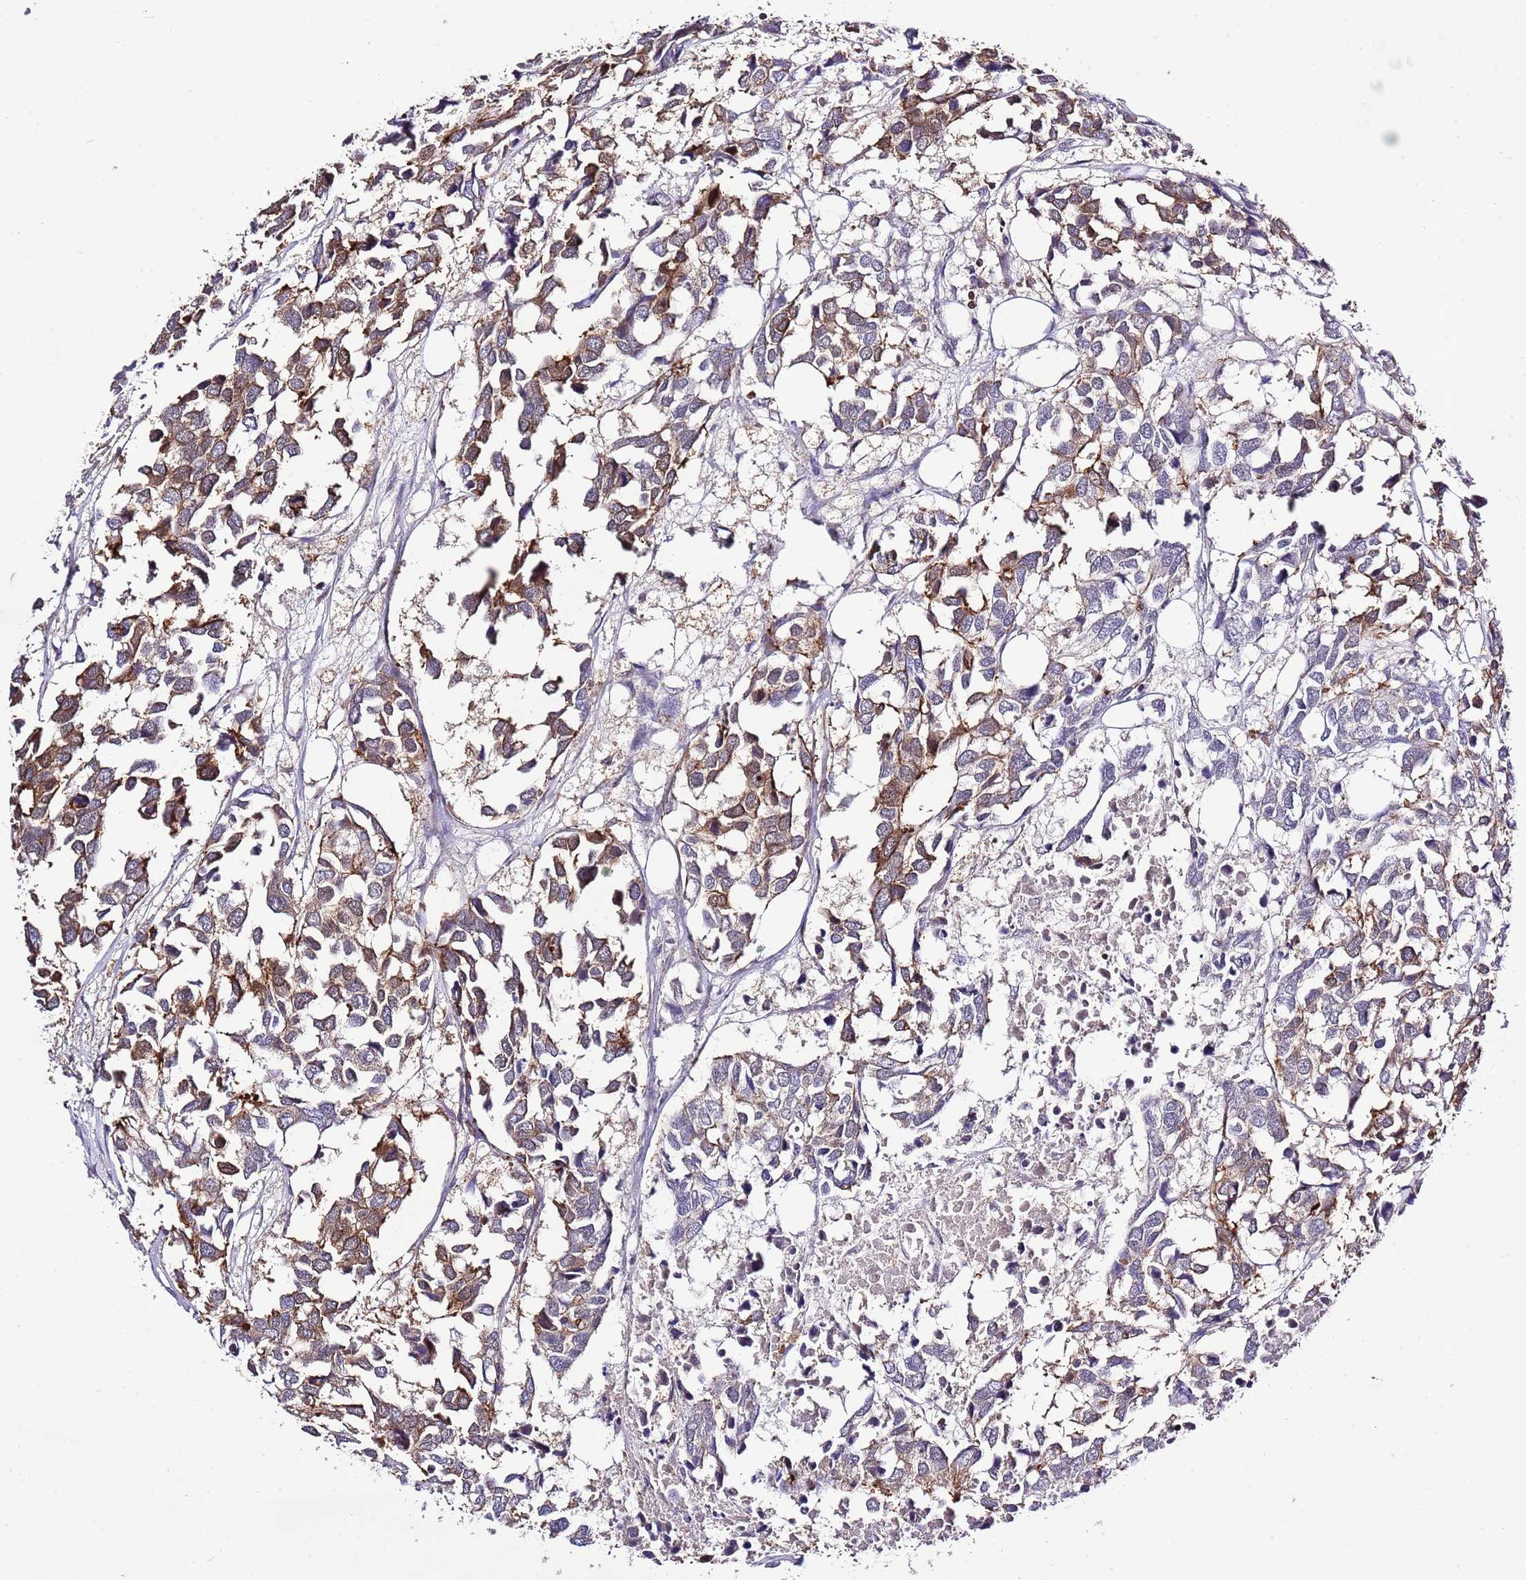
{"staining": {"intensity": "moderate", "quantity": ">75%", "location": "cytoplasmic/membranous"}, "tissue": "breast cancer", "cell_type": "Tumor cells", "image_type": "cancer", "snomed": [{"axis": "morphology", "description": "Duct carcinoma"}, {"axis": "topography", "description": "Breast"}], "caption": "DAB (3,3'-diaminobenzidine) immunohistochemical staining of infiltrating ductal carcinoma (breast) reveals moderate cytoplasmic/membranous protein positivity in approximately >75% of tumor cells. The staining is performed using DAB (3,3'-diaminobenzidine) brown chromogen to label protein expression. The nuclei are counter-stained blue using hematoxylin.", "gene": "EFHD1", "patient": {"sex": "female", "age": 83}}